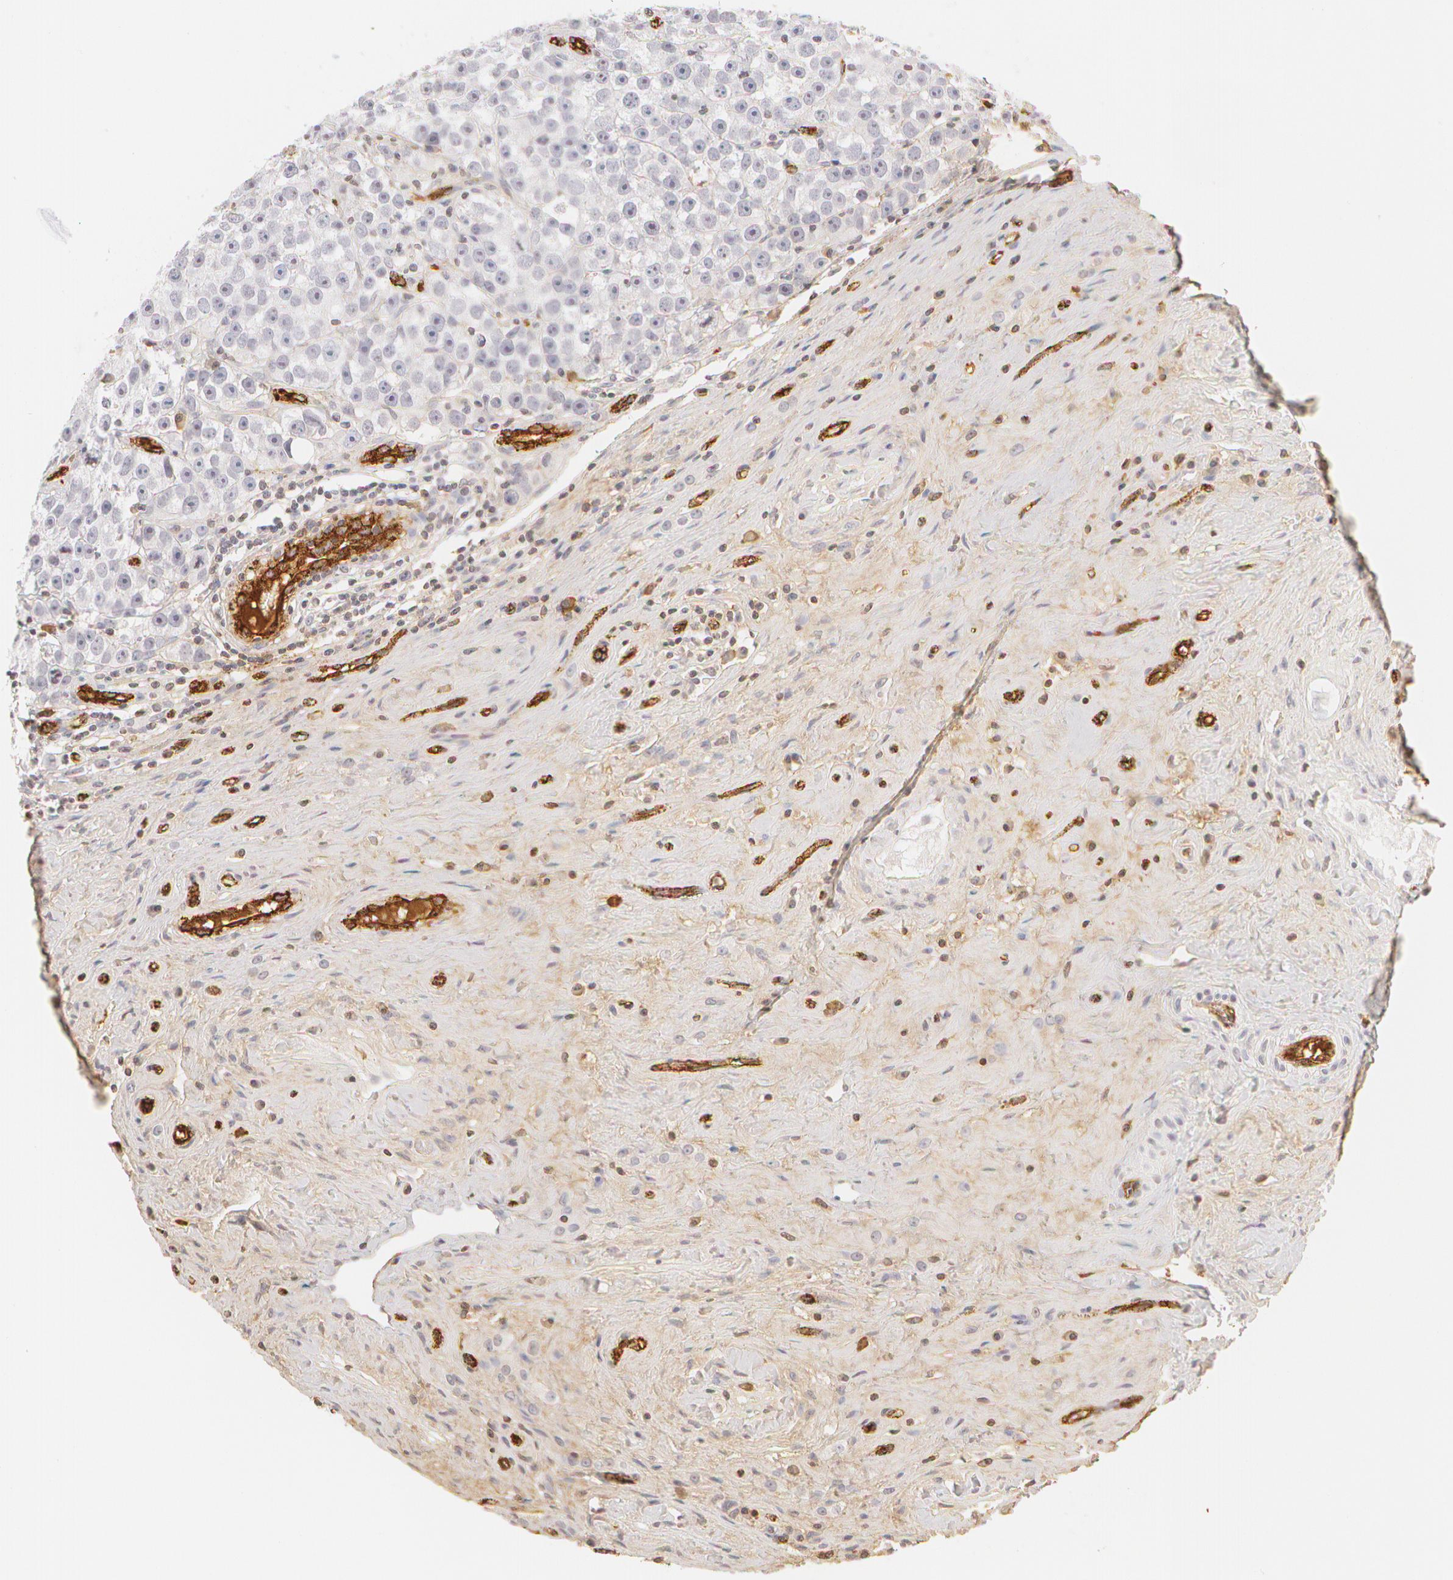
{"staining": {"intensity": "negative", "quantity": "none", "location": "none"}, "tissue": "testis cancer", "cell_type": "Tumor cells", "image_type": "cancer", "snomed": [{"axis": "morphology", "description": "Seminoma, NOS"}, {"axis": "topography", "description": "Testis"}], "caption": "This is an IHC photomicrograph of testis cancer (seminoma). There is no expression in tumor cells.", "gene": "VWF", "patient": {"sex": "male", "age": 32}}